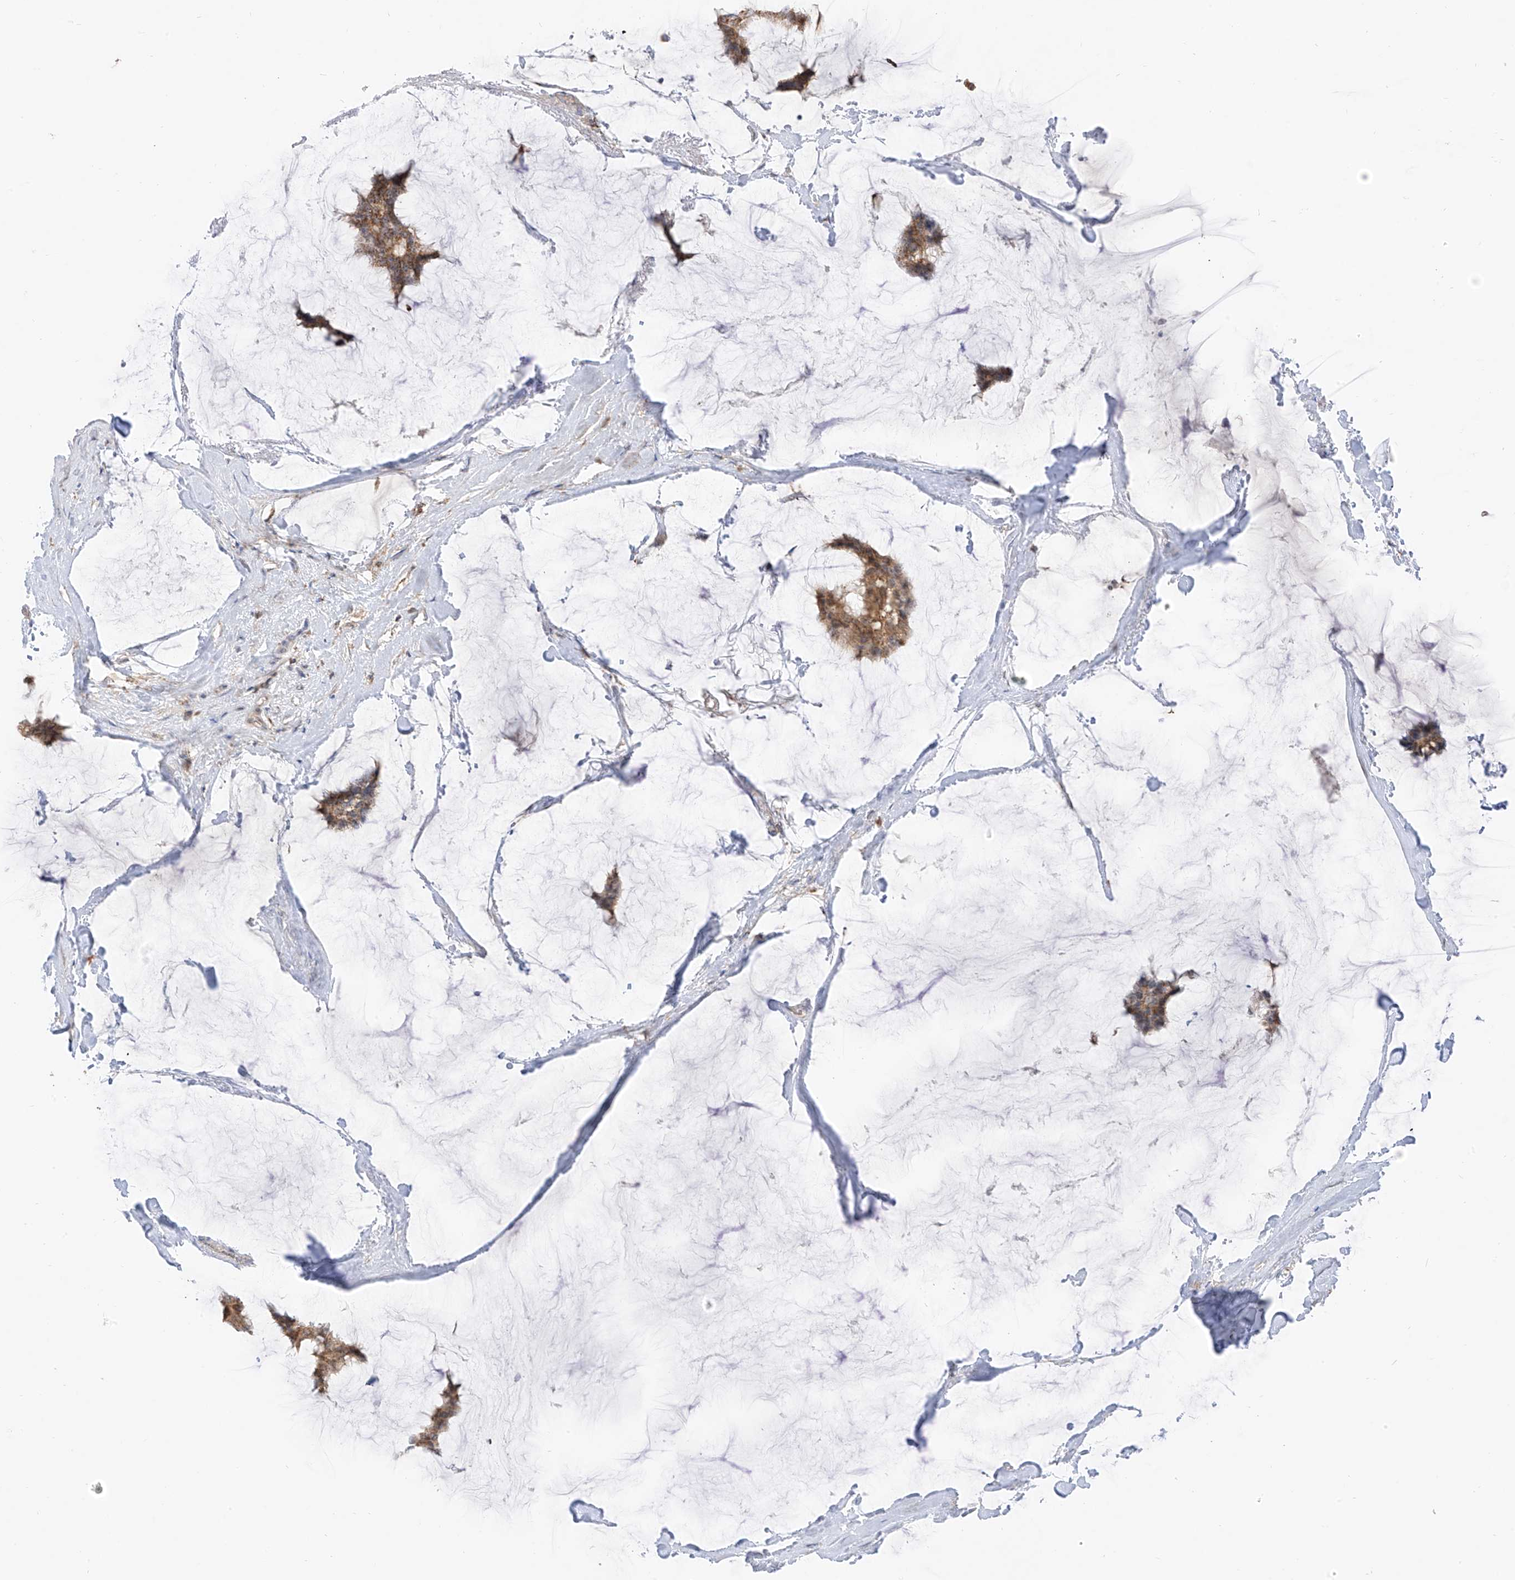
{"staining": {"intensity": "moderate", "quantity": ">75%", "location": "cytoplasmic/membranous"}, "tissue": "breast cancer", "cell_type": "Tumor cells", "image_type": "cancer", "snomed": [{"axis": "morphology", "description": "Duct carcinoma"}, {"axis": "topography", "description": "Breast"}], "caption": "Breast cancer was stained to show a protein in brown. There is medium levels of moderate cytoplasmic/membranous positivity in about >75% of tumor cells.", "gene": "ETHE1", "patient": {"sex": "female", "age": 93}}